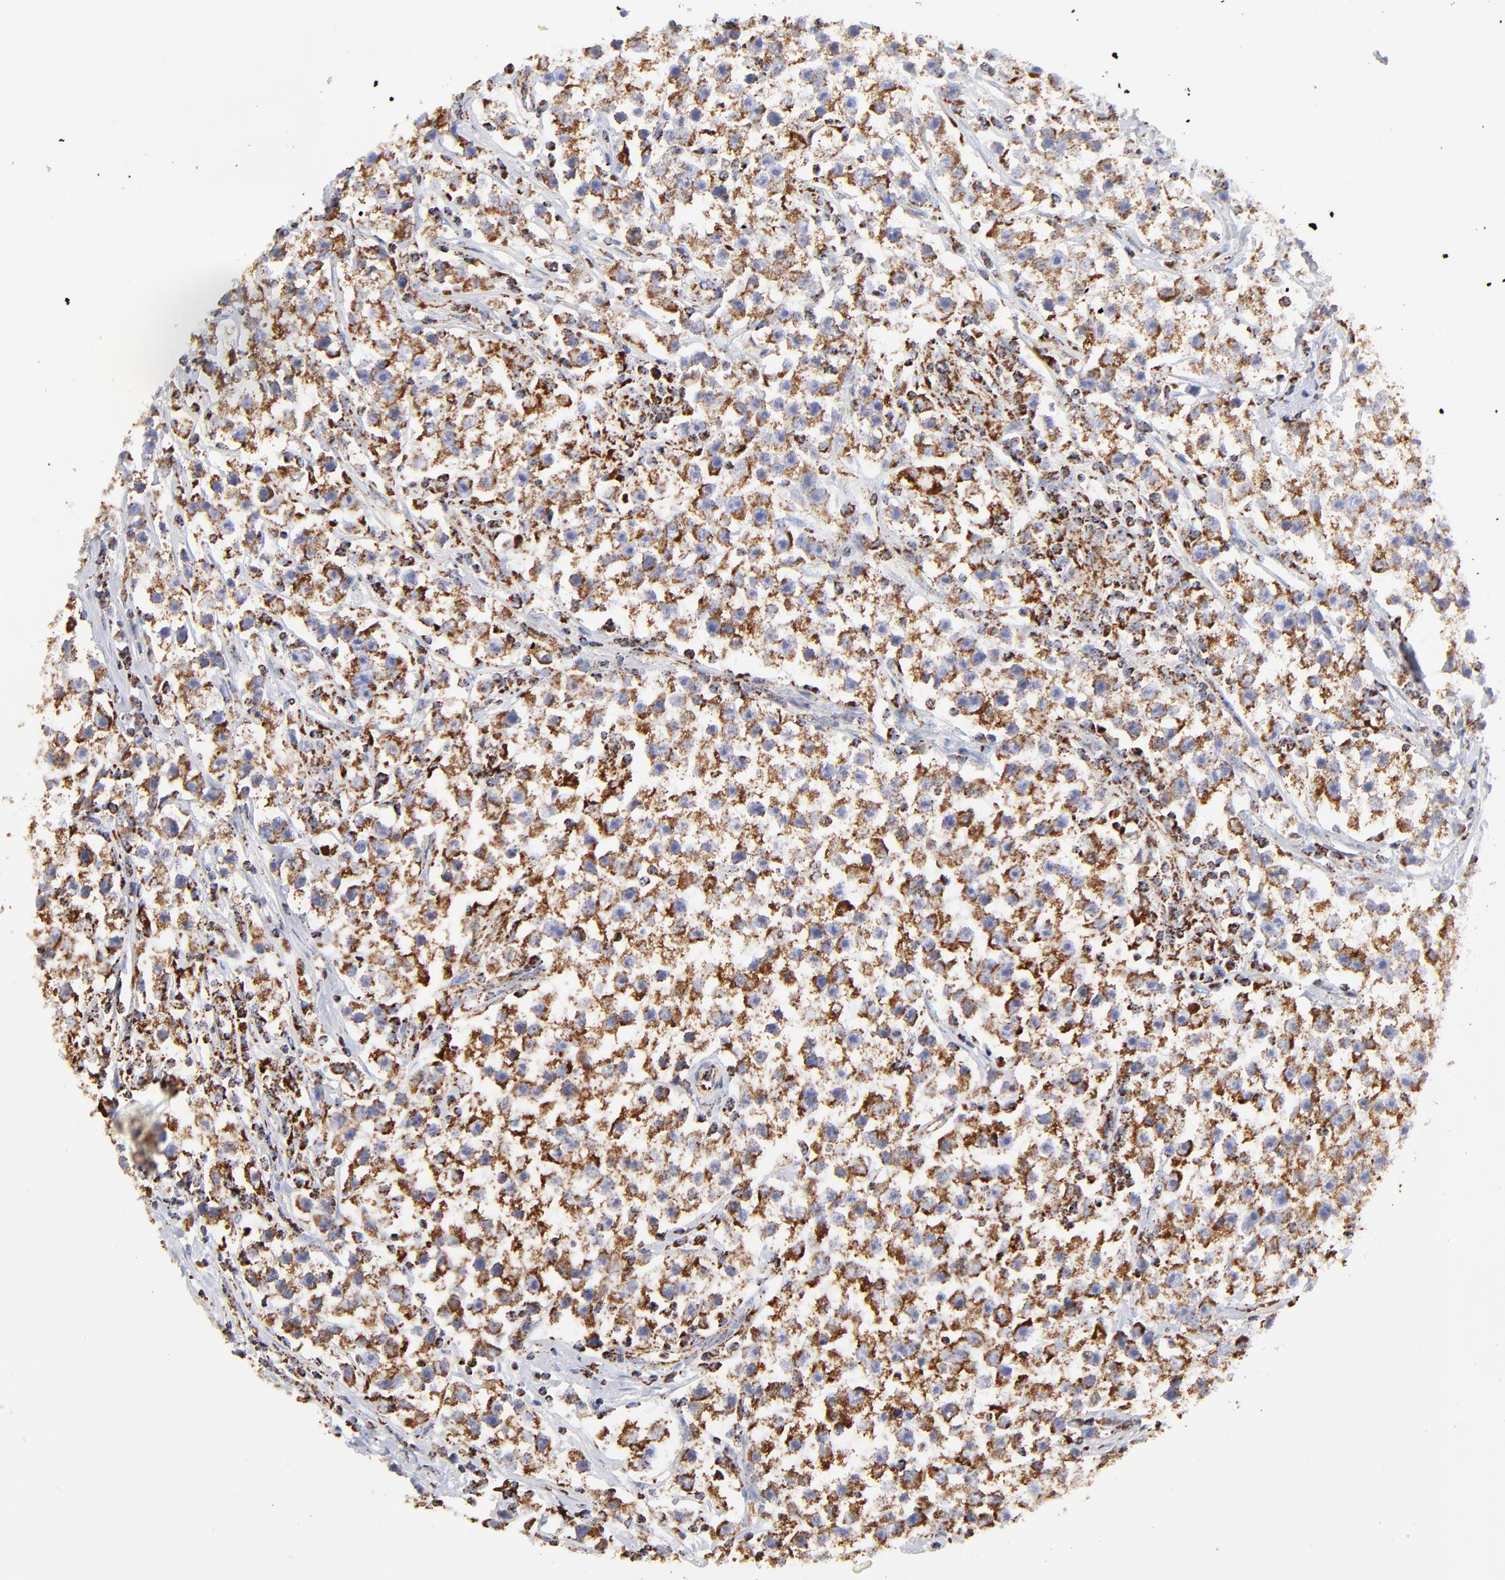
{"staining": {"intensity": "strong", "quantity": ">75%", "location": "cytoplasmic/membranous"}, "tissue": "testis cancer", "cell_type": "Tumor cells", "image_type": "cancer", "snomed": [{"axis": "morphology", "description": "Seminoma, NOS"}, {"axis": "topography", "description": "Testis"}], "caption": "Strong cytoplasmic/membranous expression for a protein is appreciated in about >75% of tumor cells of seminoma (testis) using immunohistochemistry (IHC).", "gene": "COX4I1", "patient": {"sex": "male", "age": 35}}